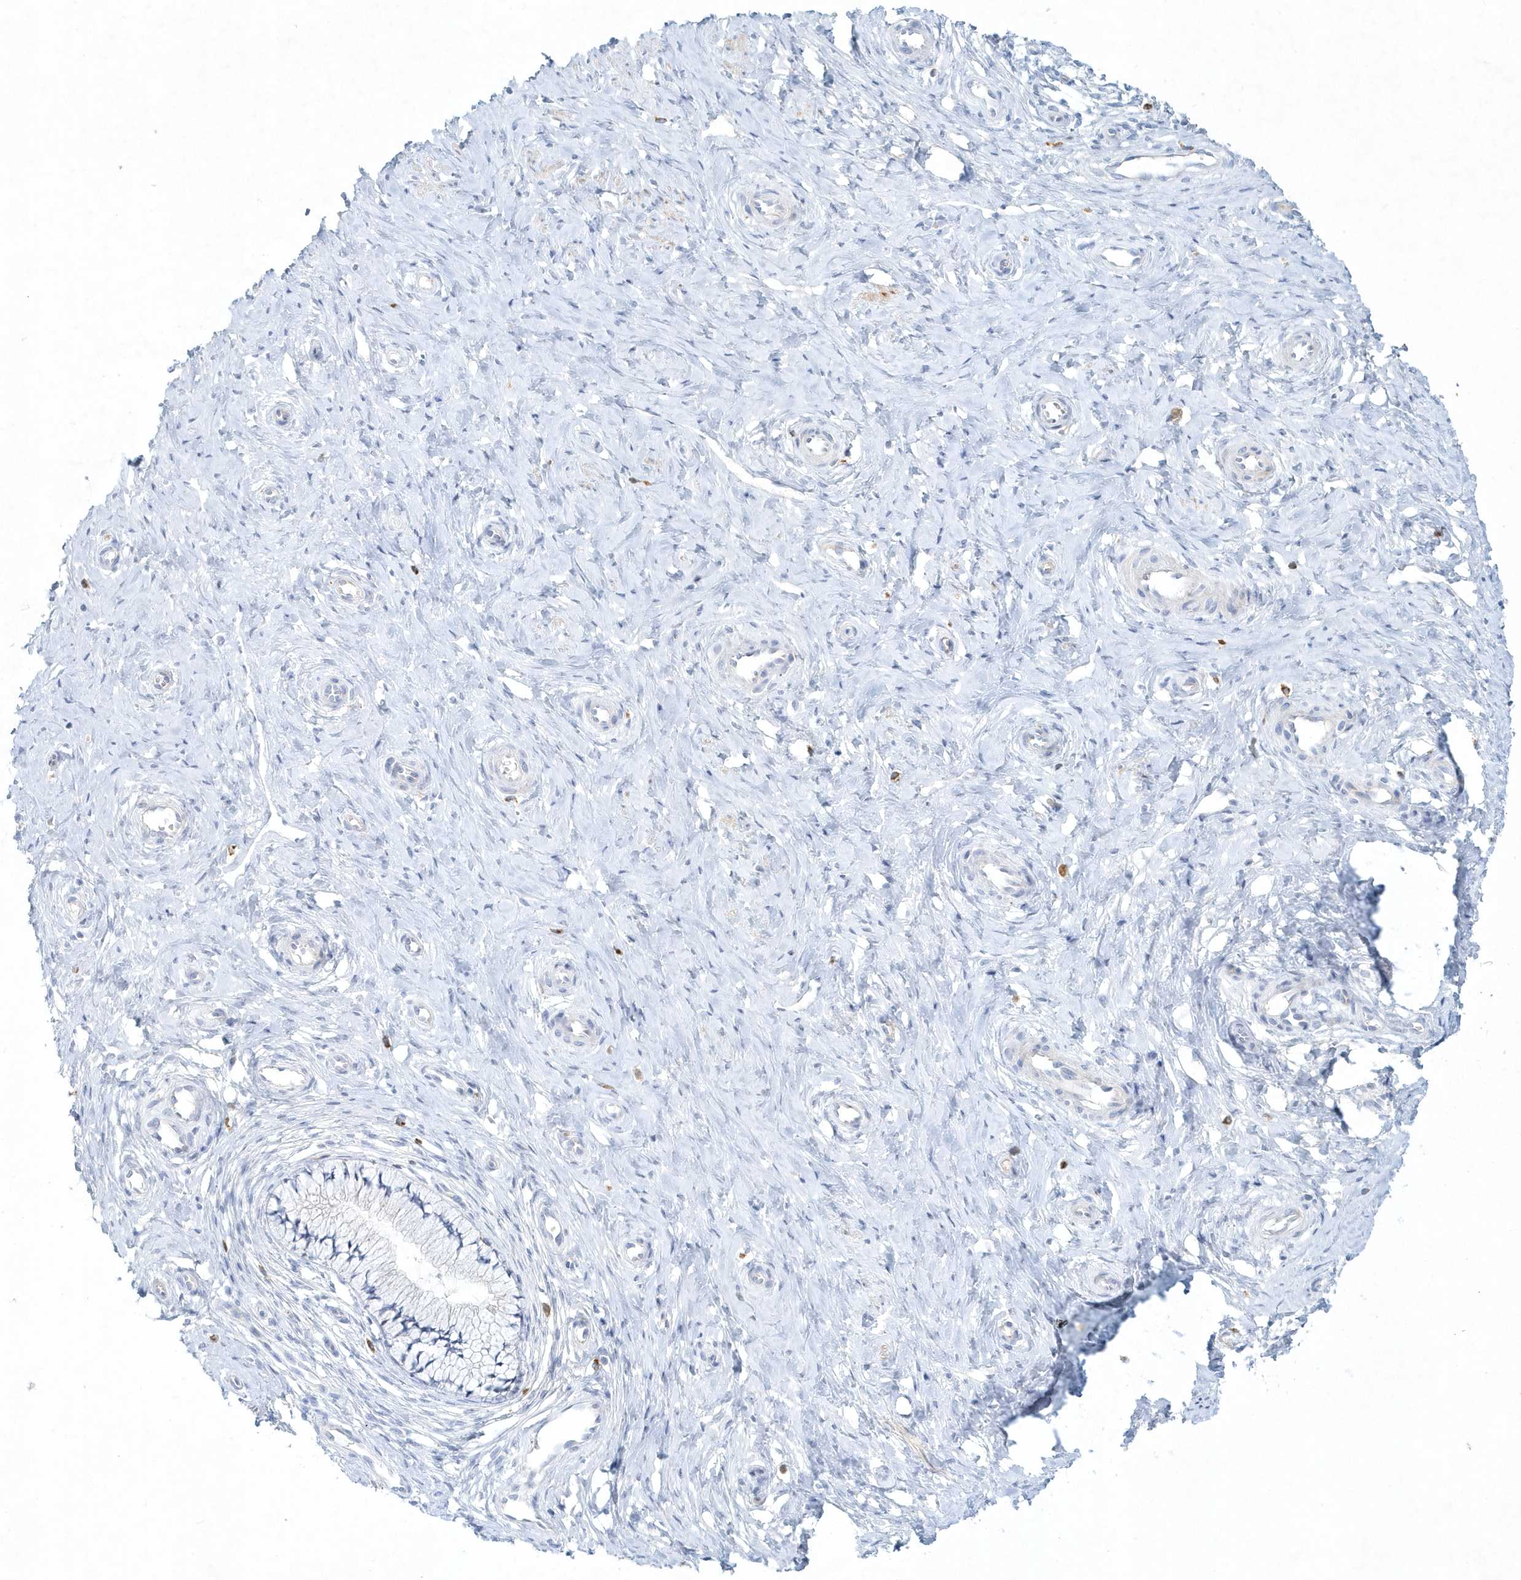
{"staining": {"intensity": "negative", "quantity": "none", "location": "none"}, "tissue": "cervix", "cell_type": "Glandular cells", "image_type": "normal", "snomed": [{"axis": "morphology", "description": "Normal tissue, NOS"}, {"axis": "topography", "description": "Cervix"}], "caption": "This is a histopathology image of immunohistochemistry (IHC) staining of benign cervix, which shows no expression in glandular cells.", "gene": "DNAH1", "patient": {"sex": "female", "age": 36}}